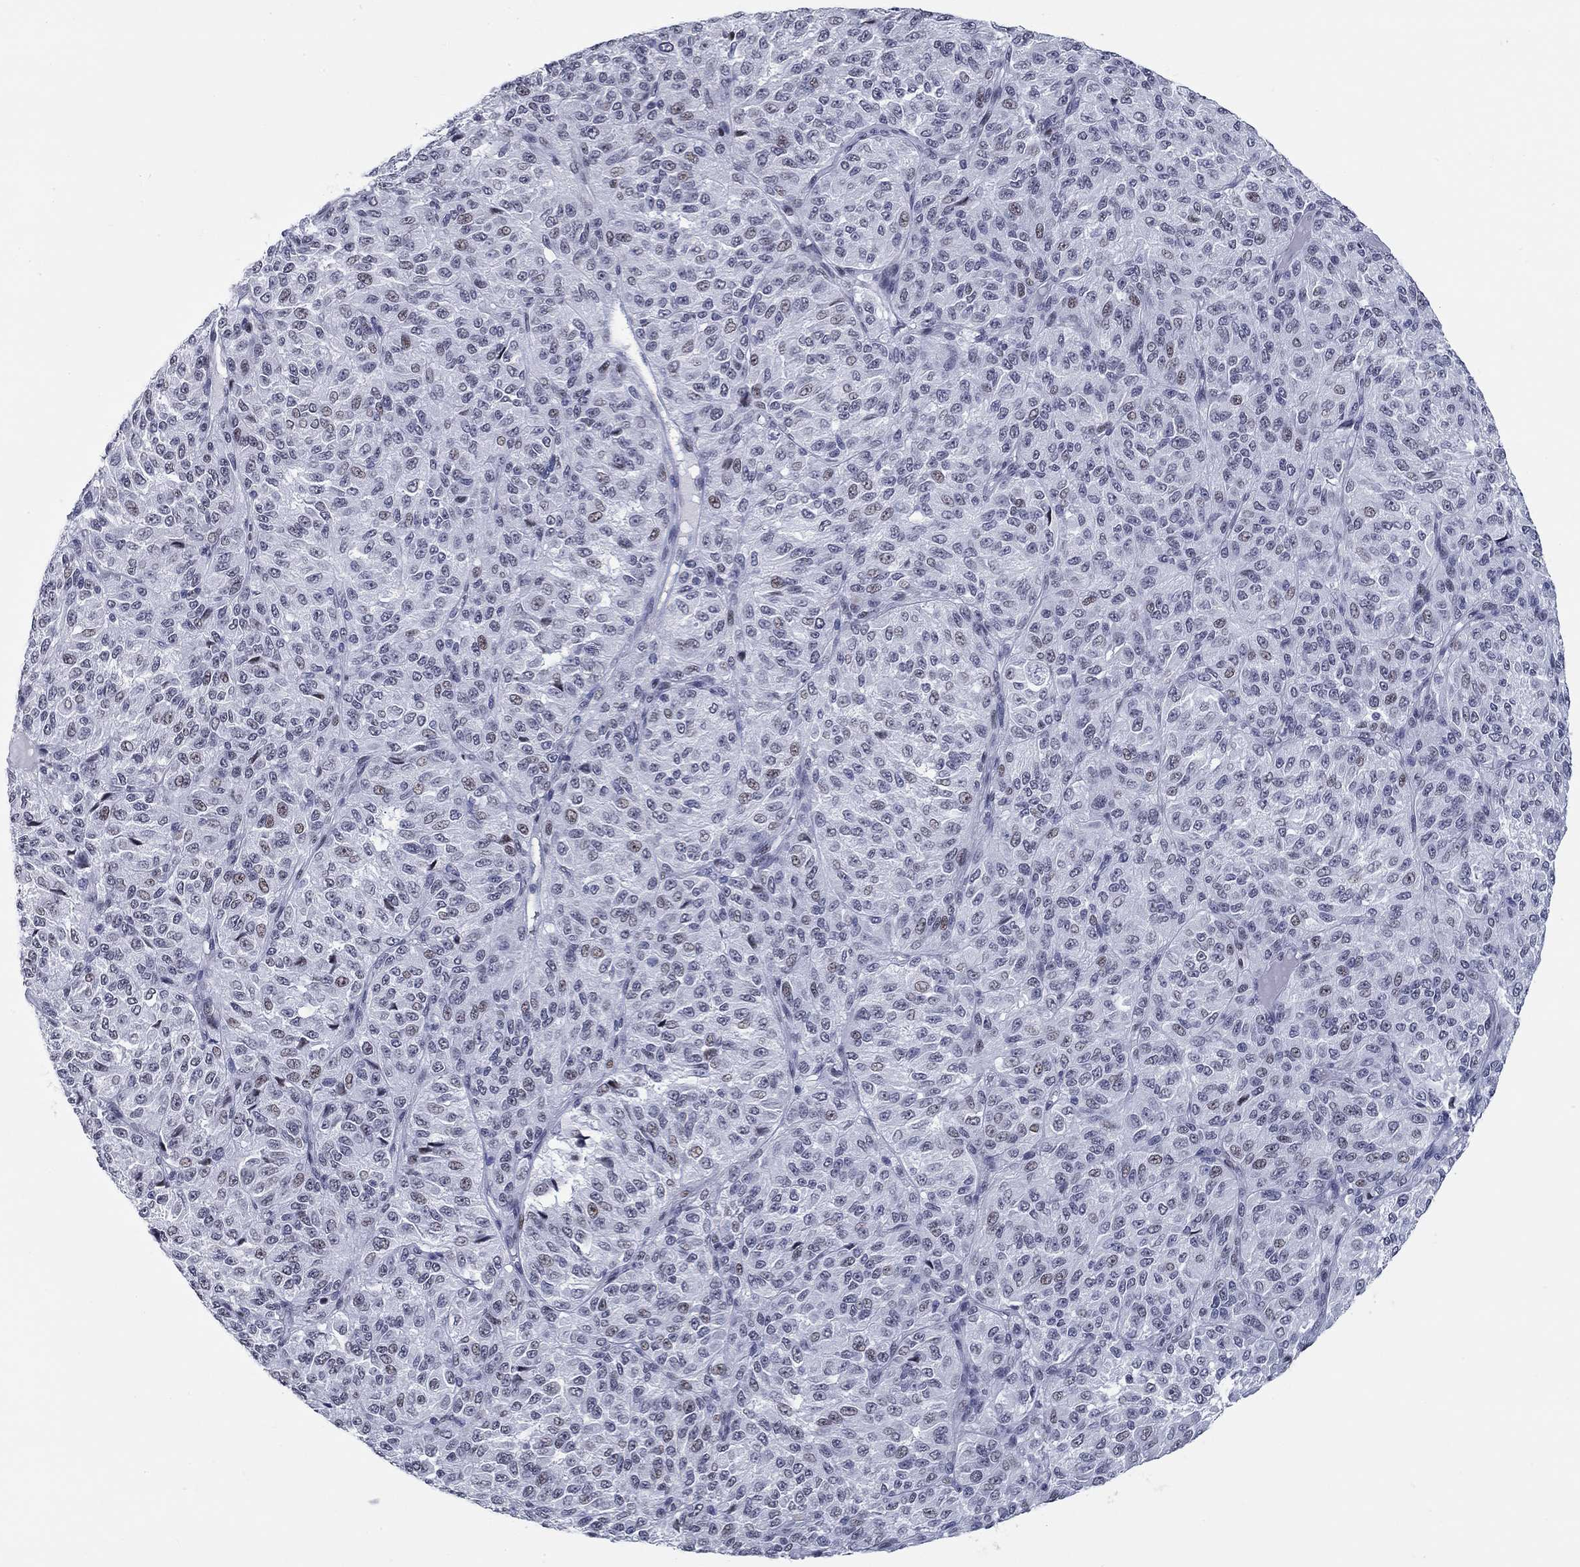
{"staining": {"intensity": "weak", "quantity": "<25%", "location": "nuclear"}, "tissue": "melanoma", "cell_type": "Tumor cells", "image_type": "cancer", "snomed": [{"axis": "morphology", "description": "Malignant melanoma, Metastatic site"}, {"axis": "topography", "description": "Brain"}], "caption": "DAB (3,3'-diaminobenzidine) immunohistochemical staining of malignant melanoma (metastatic site) shows no significant positivity in tumor cells. (Stains: DAB (3,3'-diaminobenzidine) immunohistochemistry with hematoxylin counter stain, Microscopy: brightfield microscopy at high magnification).", "gene": "ASF1B", "patient": {"sex": "female", "age": 56}}